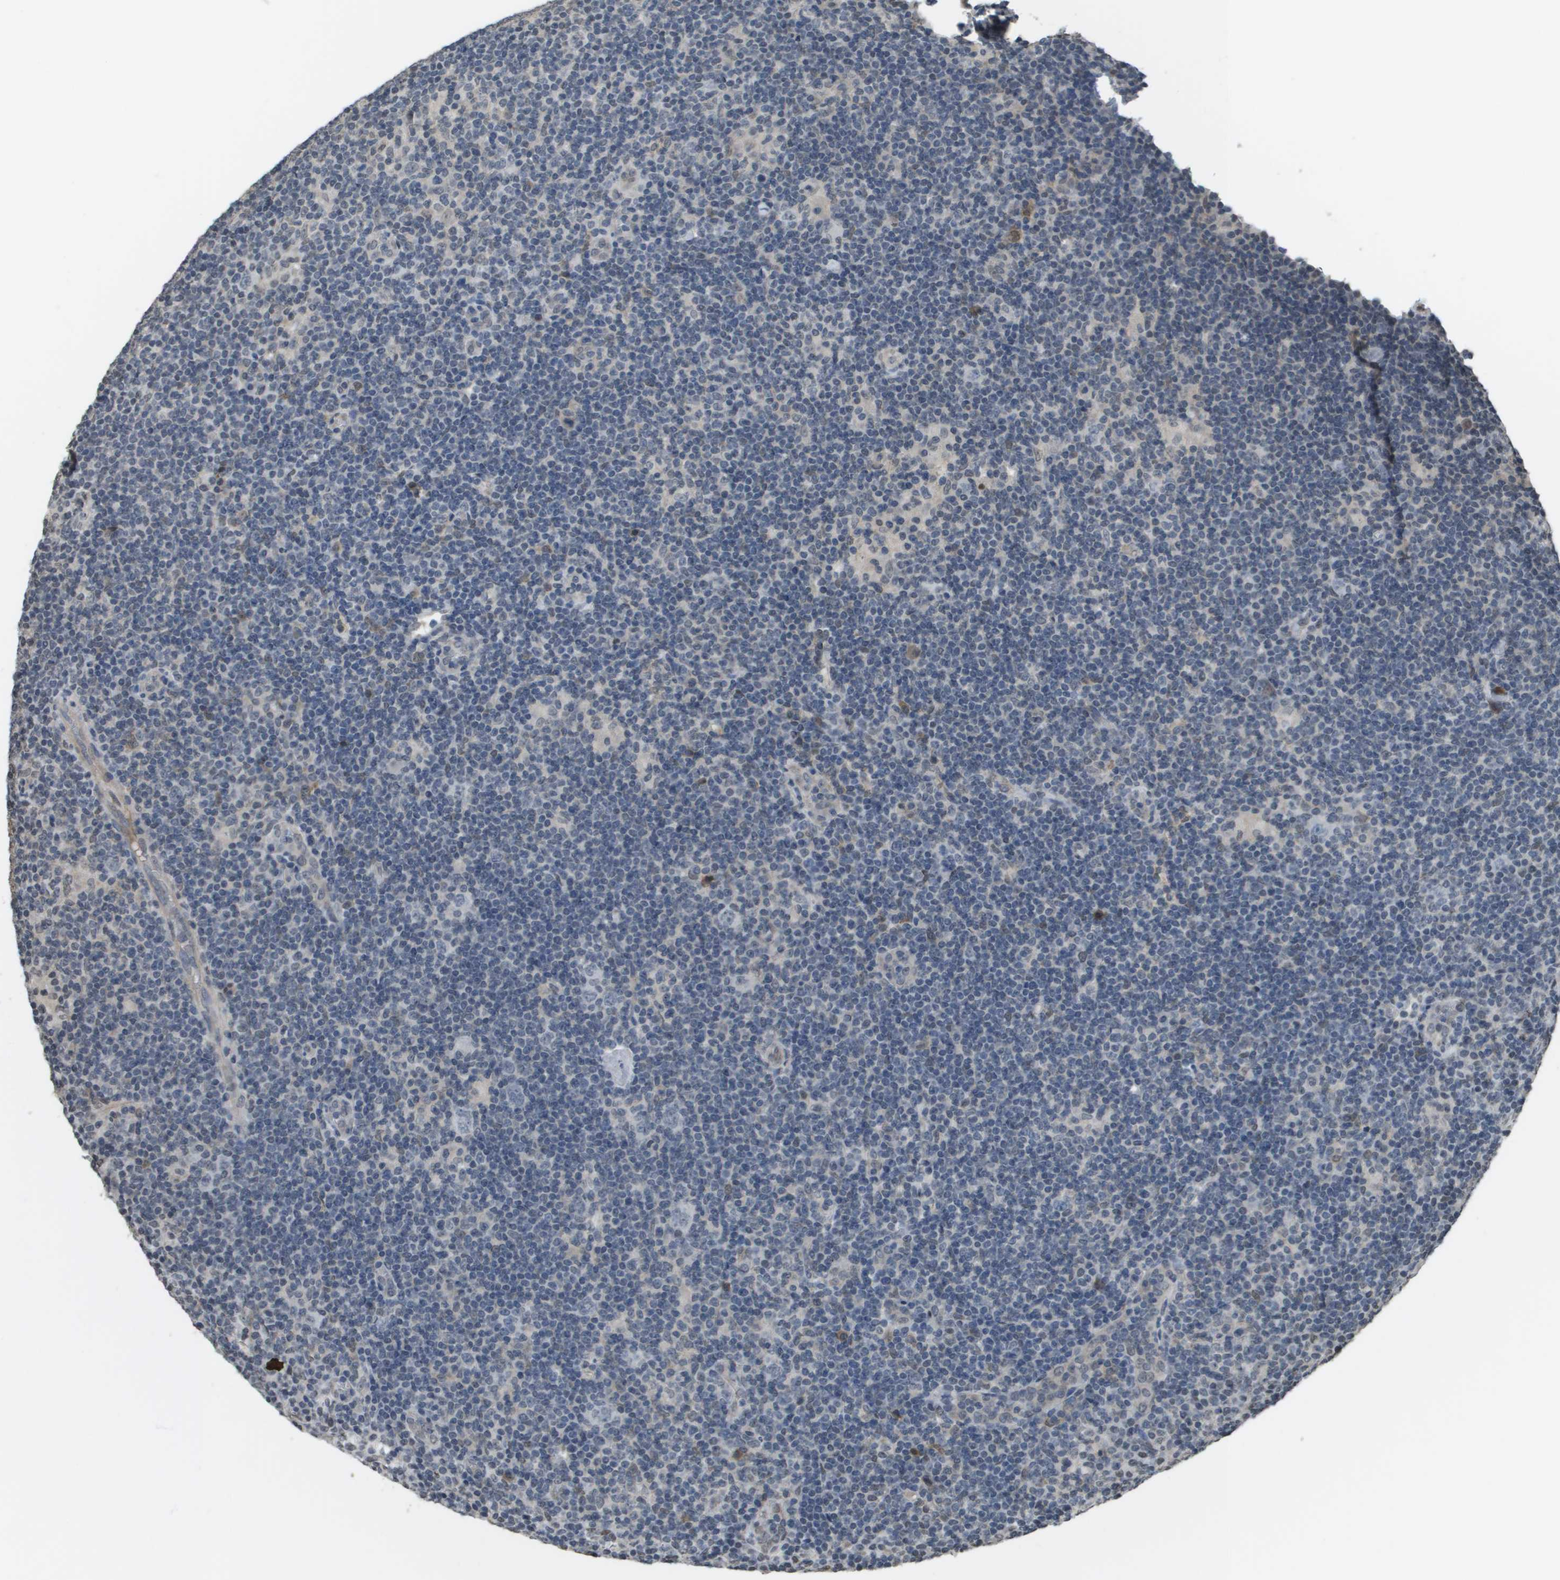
{"staining": {"intensity": "negative", "quantity": "none", "location": "none"}, "tissue": "lymphoma", "cell_type": "Tumor cells", "image_type": "cancer", "snomed": [{"axis": "morphology", "description": "Hodgkin's disease, NOS"}, {"axis": "topography", "description": "Lymph node"}], "caption": "Micrograph shows no protein expression in tumor cells of lymphoma tissue.", "gene": "NDRG2", "patient": {"sex": "female", "age": 57}}